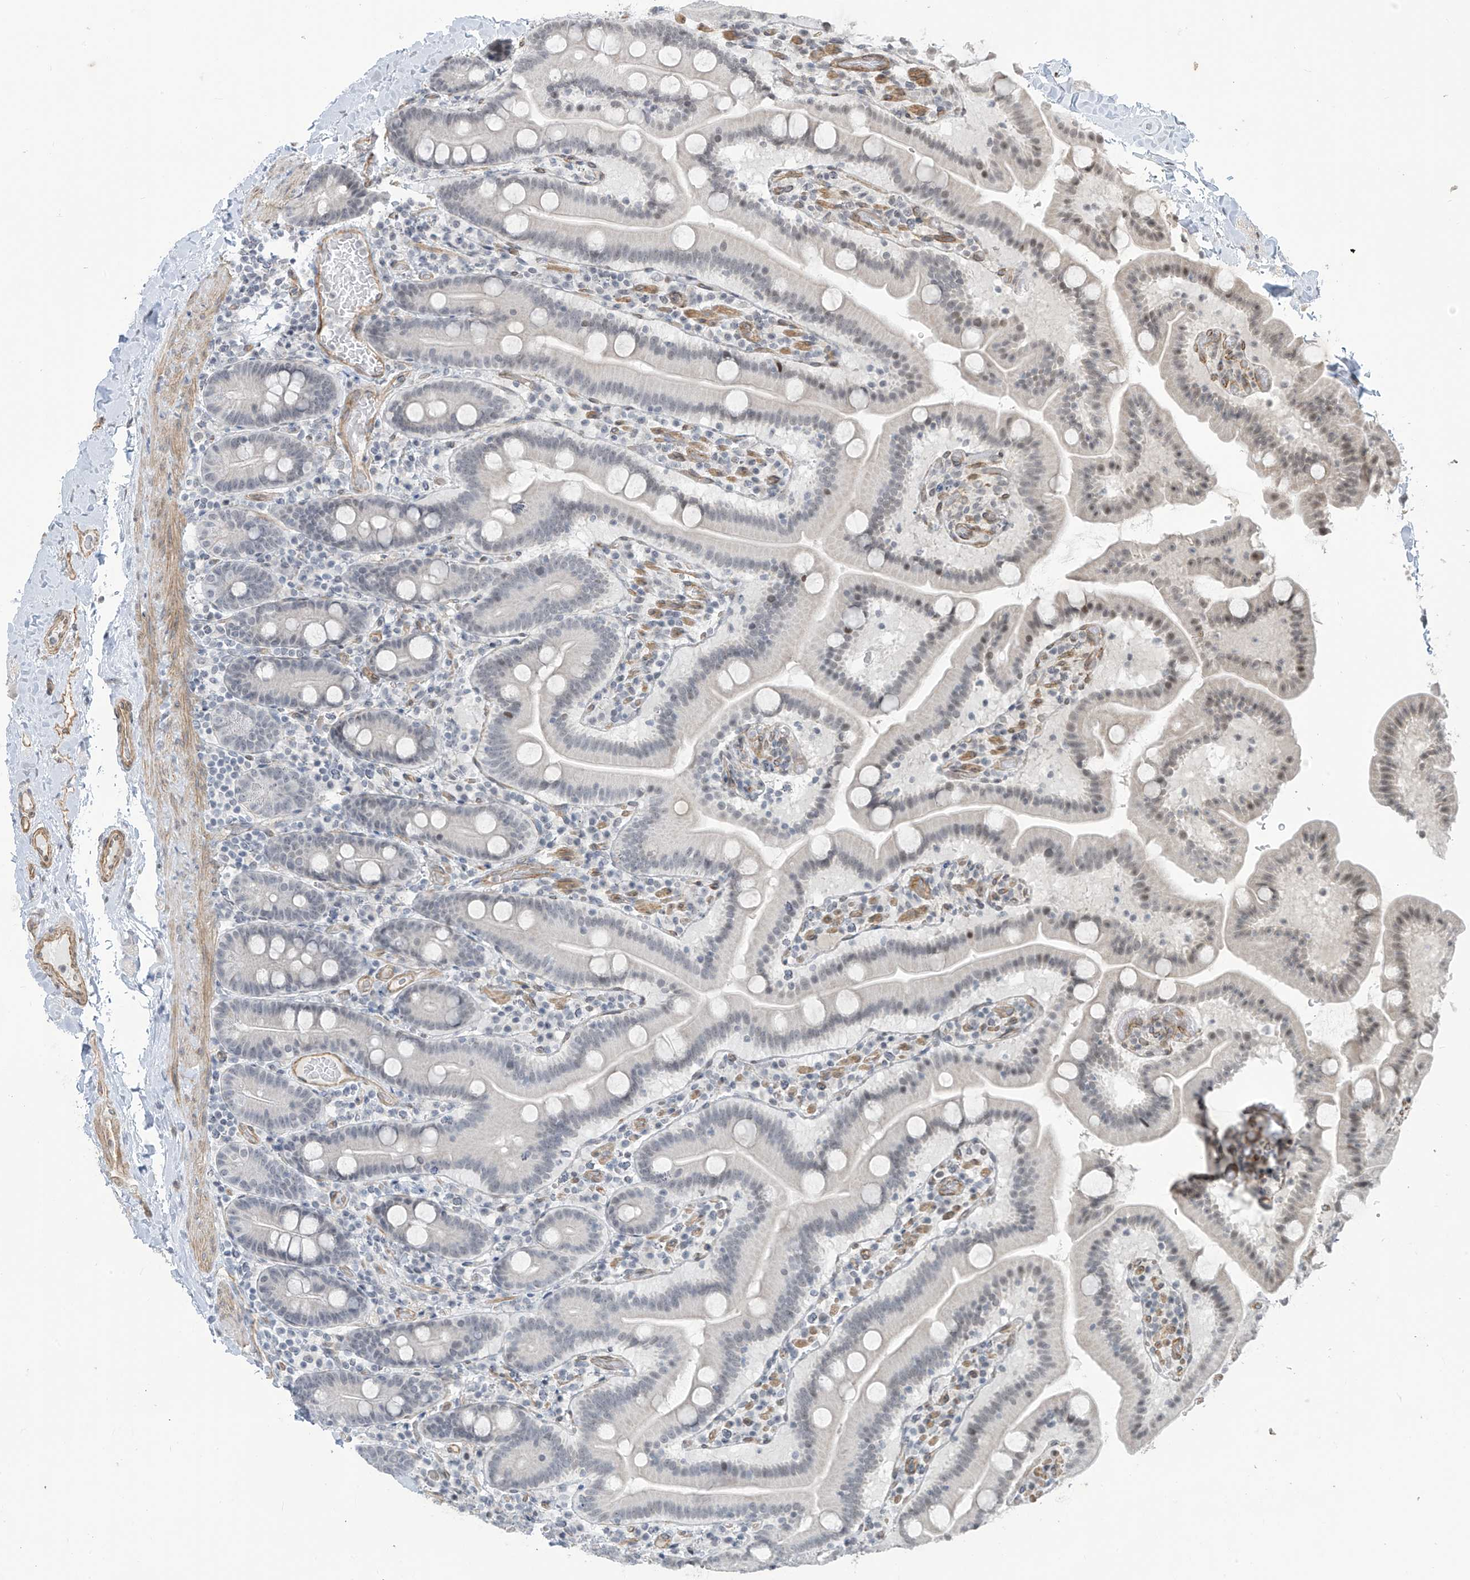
{"staining": {"intensity": "weak", "quantity": "<25%", "location": "nuclear"}, "tissue": "duodenum", "cell_type": "Glandular cells", "image_type": "normal", "snomed": [{"axis": "morphology", "description": "Normal tissue, NOS"}, {"axis": "topography", "description": "Duodenum"}], "caption": "IHC histopathology image of unremarkable duodenum: human duodenum stained with DAB (3,3'-diaminobenzidine) shows no significant protein staining in glandular cells.", "gene": "METAP1D", "patient": {"sex": "male", "age": 55}}